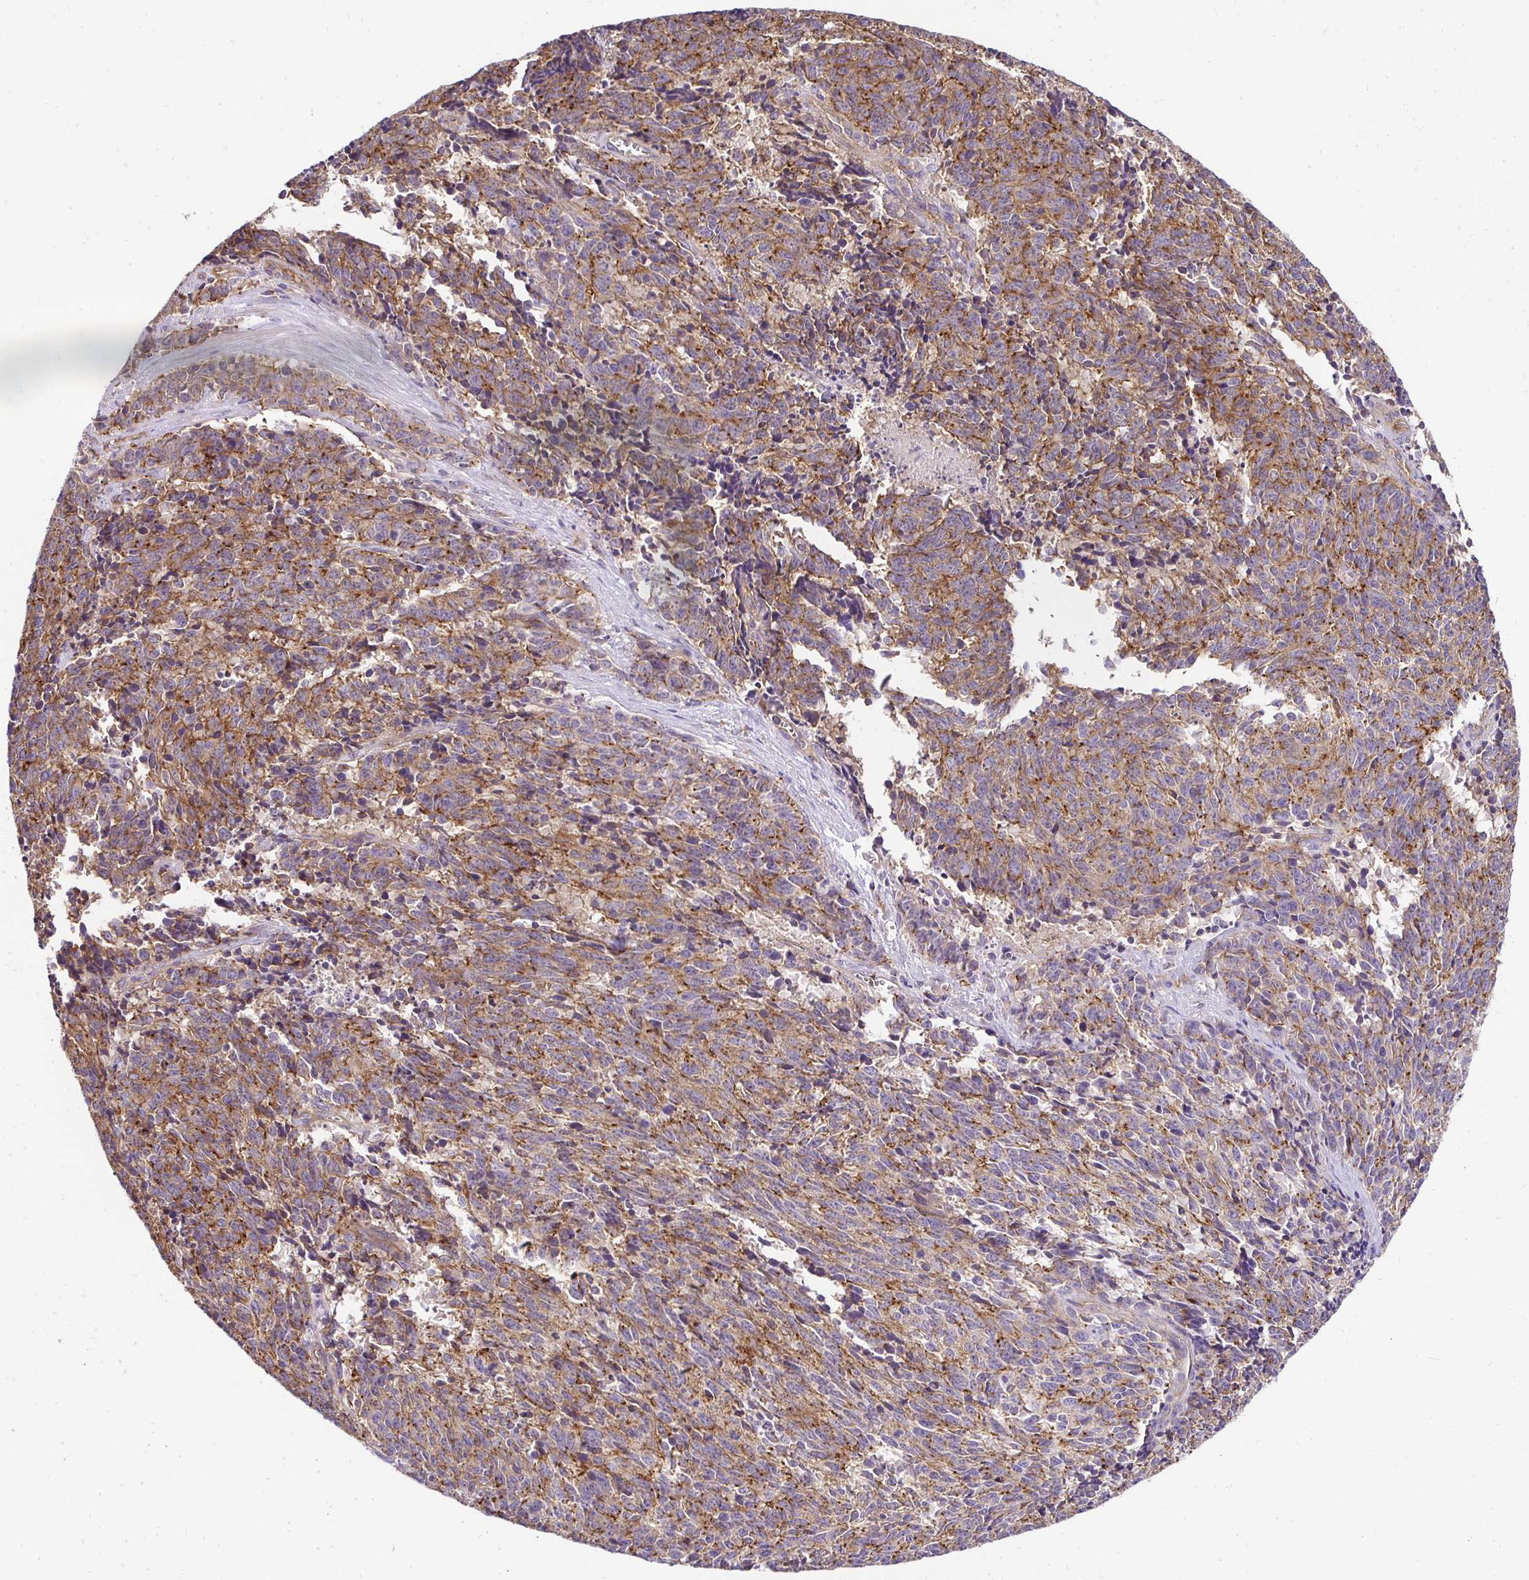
{"staining": {"intensity": "moderate", "quantity": ">75%", "location": "cytoplasmic/membranous"}, "tissue": "cervical cancer", "cell_type": "Tumor cells", "image_type": "cancer", "snomed": [{"axis": "morphology", "description": "Squamous cell carcinoma, NOS"}, {"axis": "topography", "description": "Cervix"}], "caption": "Cervical squamous cell carcinoma stained with immunohistochemistry demonstrates moderate cytoplasmic/membranous positivity in about >75% of tumor cells. The staining was performed using DAB, with brown indicating positive protein expression. Nuclei are stained blue with hematoxylin.", "gene": "SLC9A1", "patient": {"sex": "female", "age": 29}}